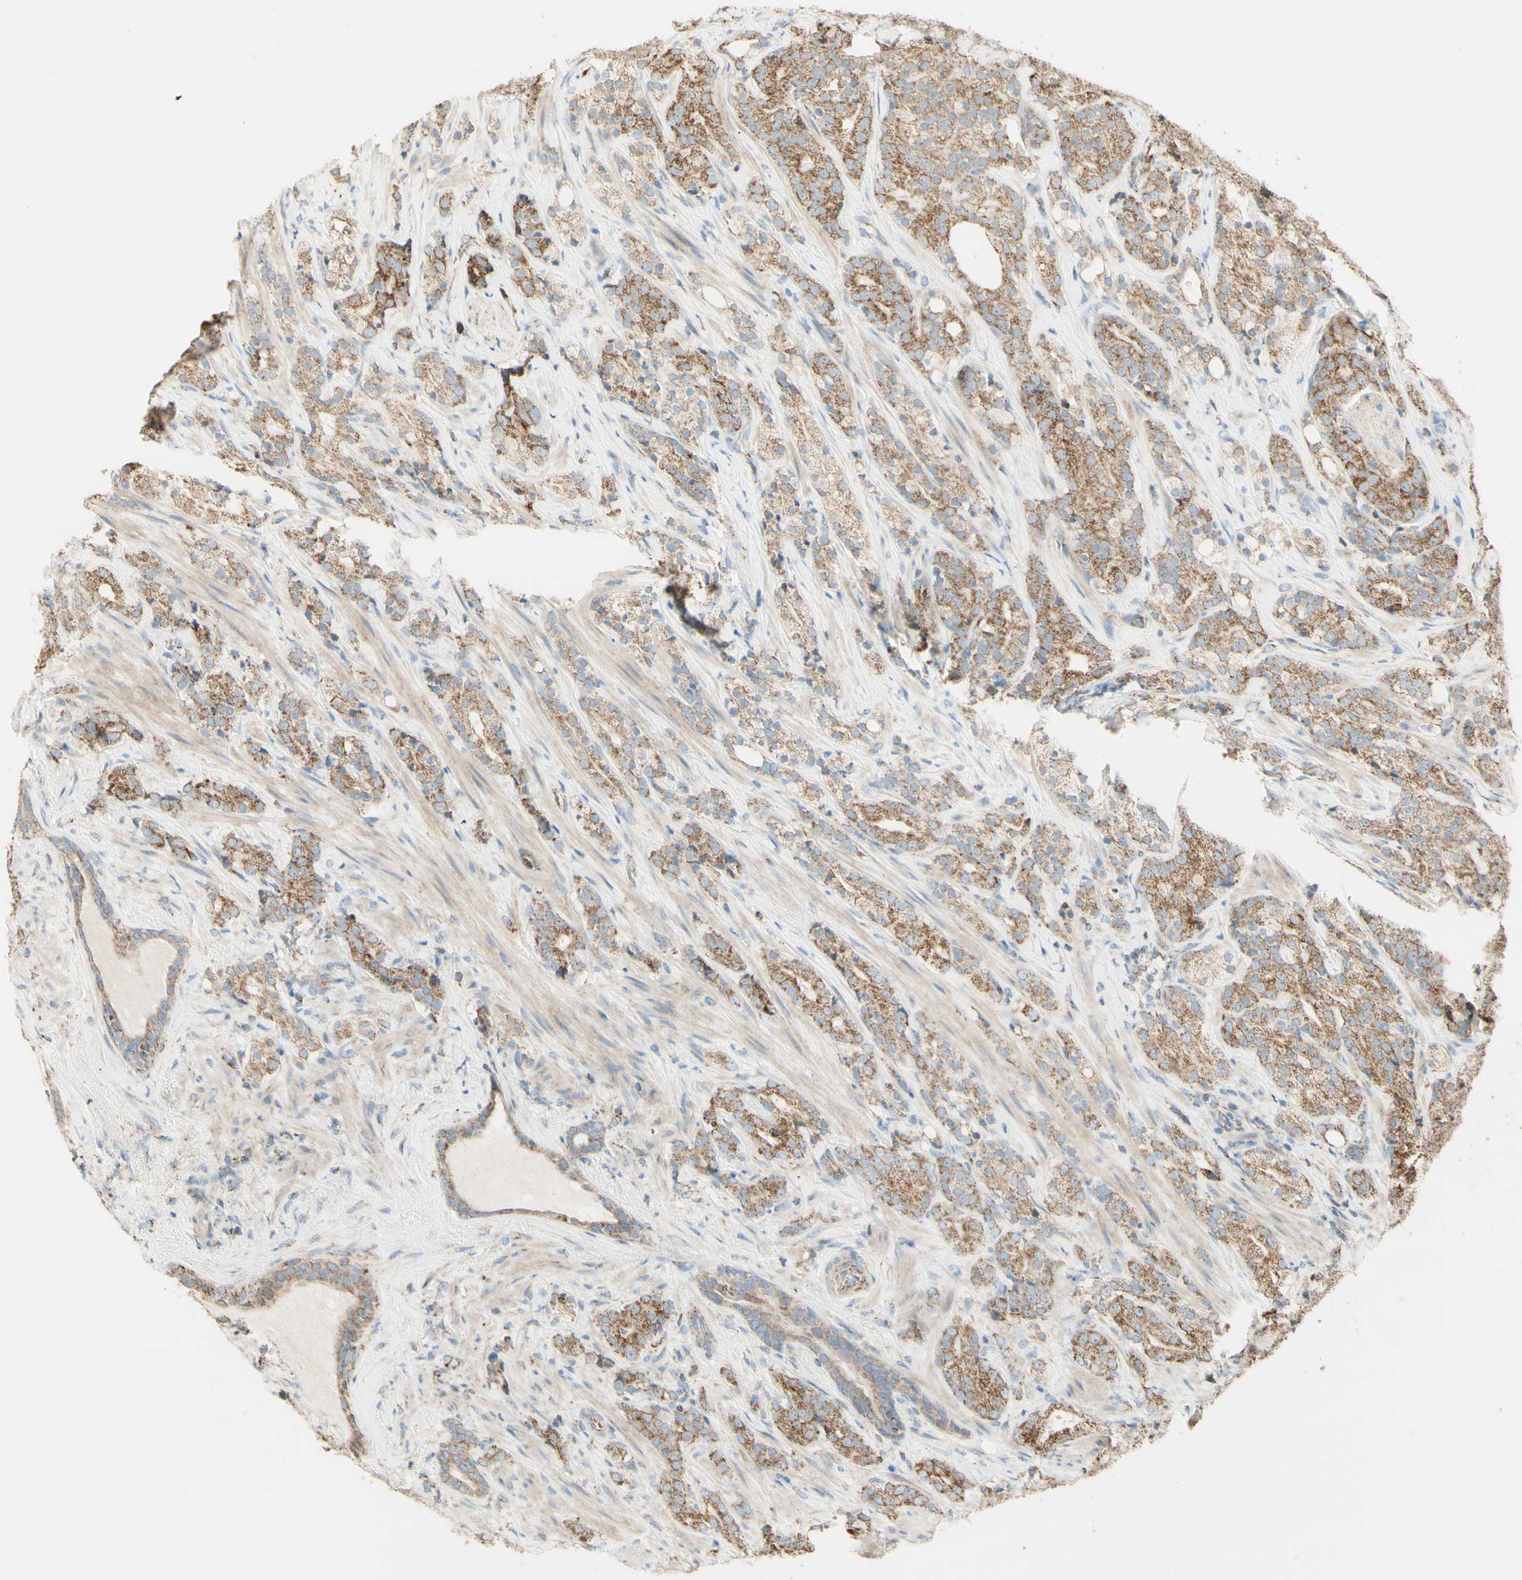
{"staining": {"intensity": "weak", "quantity": ">75%", "location": "cytoplasmic/membranous"}, "tissue": "prostate cancer", "cell_type": "Tumor cells", "image_type": "cancer", "snomed": [{"axis": "morphology", "description": "Adenocarcinoma, High grade"}, {"axis": "topography", "description": "Prostate"}], "caption": "Immunohistochemistry (IHC) photomicrograph of neoplastic tissue: prostate high-grade adenocarcinoma stained using immunohistochemistry exhibits low levels of weak protein expression localized specifically in the cytoplasmic/membranous of tumor cells, appearing as a cytoplasmic/membranous brown color.", "gene": "LETM1", "patient": {"sex": "male", "age": 71}}